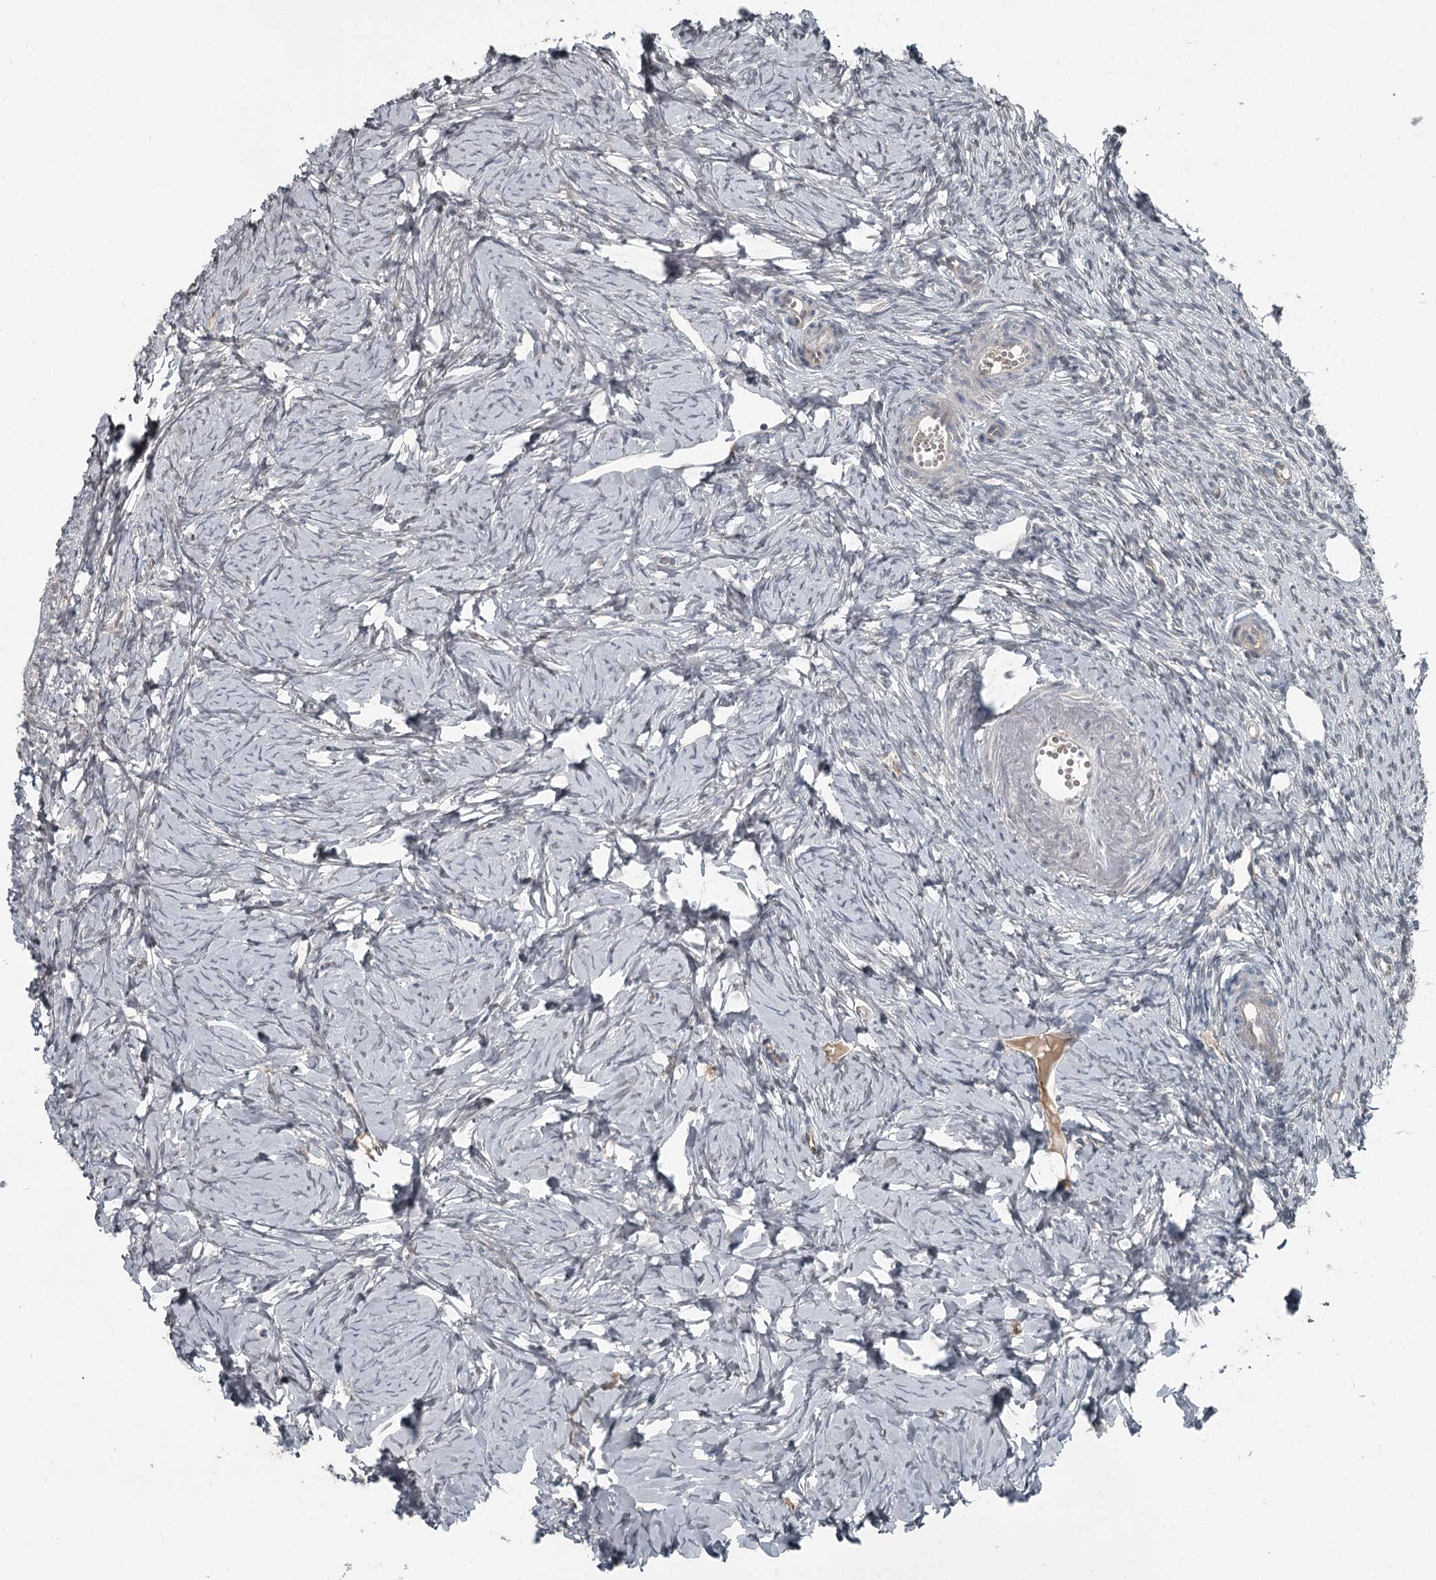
{"staining": {"intensity": "negative", "quantity": "none", "location": "none"}, "tissue": "ovary", "cell_type": "Ovarian stroma cells", "image_type": "normal", "snomed": [{"axis": "morphology", "description": "Normal tissue, NOS"}, {"axis": "topography", "description": "Ovary"}], "caption": "A high-resolution micrograph shows immunohistochemistry (IHC) staining of unremarkable ovary, which shows no significant positivity in ovarian stroma cells.", "gene": "SLC39A8", "patient": {"sex": "female", "age": 51}}